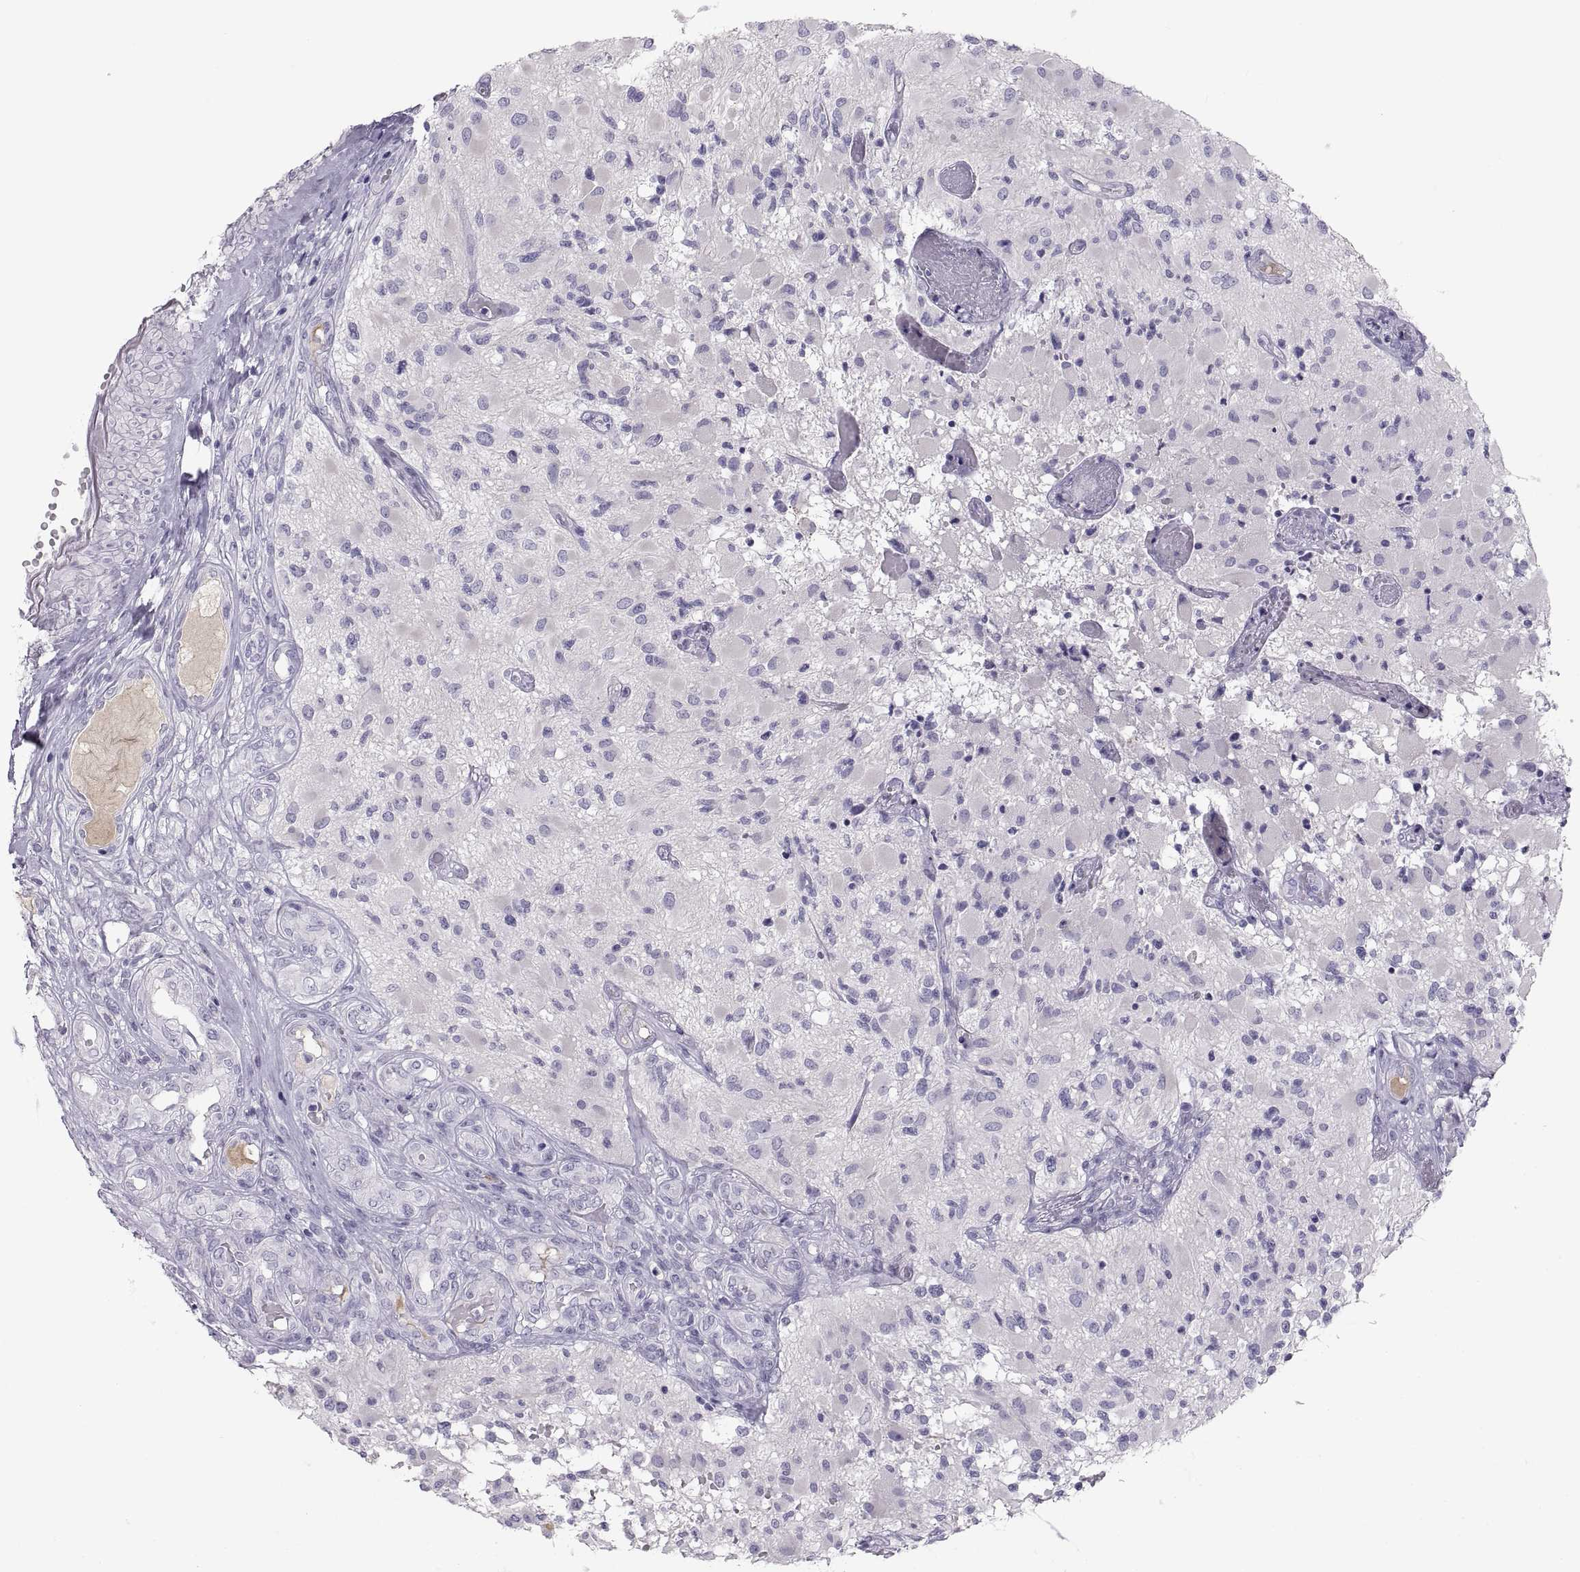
{"staining": {"intensity": "negative", "quantity": "none", "location": "none"}, "tissue": "glioma", "cell_type": "Tumor cells", "image_type": "cancer", "snomed": [{"axis": "morphology", "description": "Glioma, malignant, High grade"}, {"axis": "topography", "description": "Brain"}], "caption": "Immunohistochemistry (IHC) histopathology image of neoplastic tissue: human glioma stained with DAB demonstrates no significant protein positivity in tumor cells.", "gene": "MAGEB2", "patient": {"sex": "female", "age": 63}}